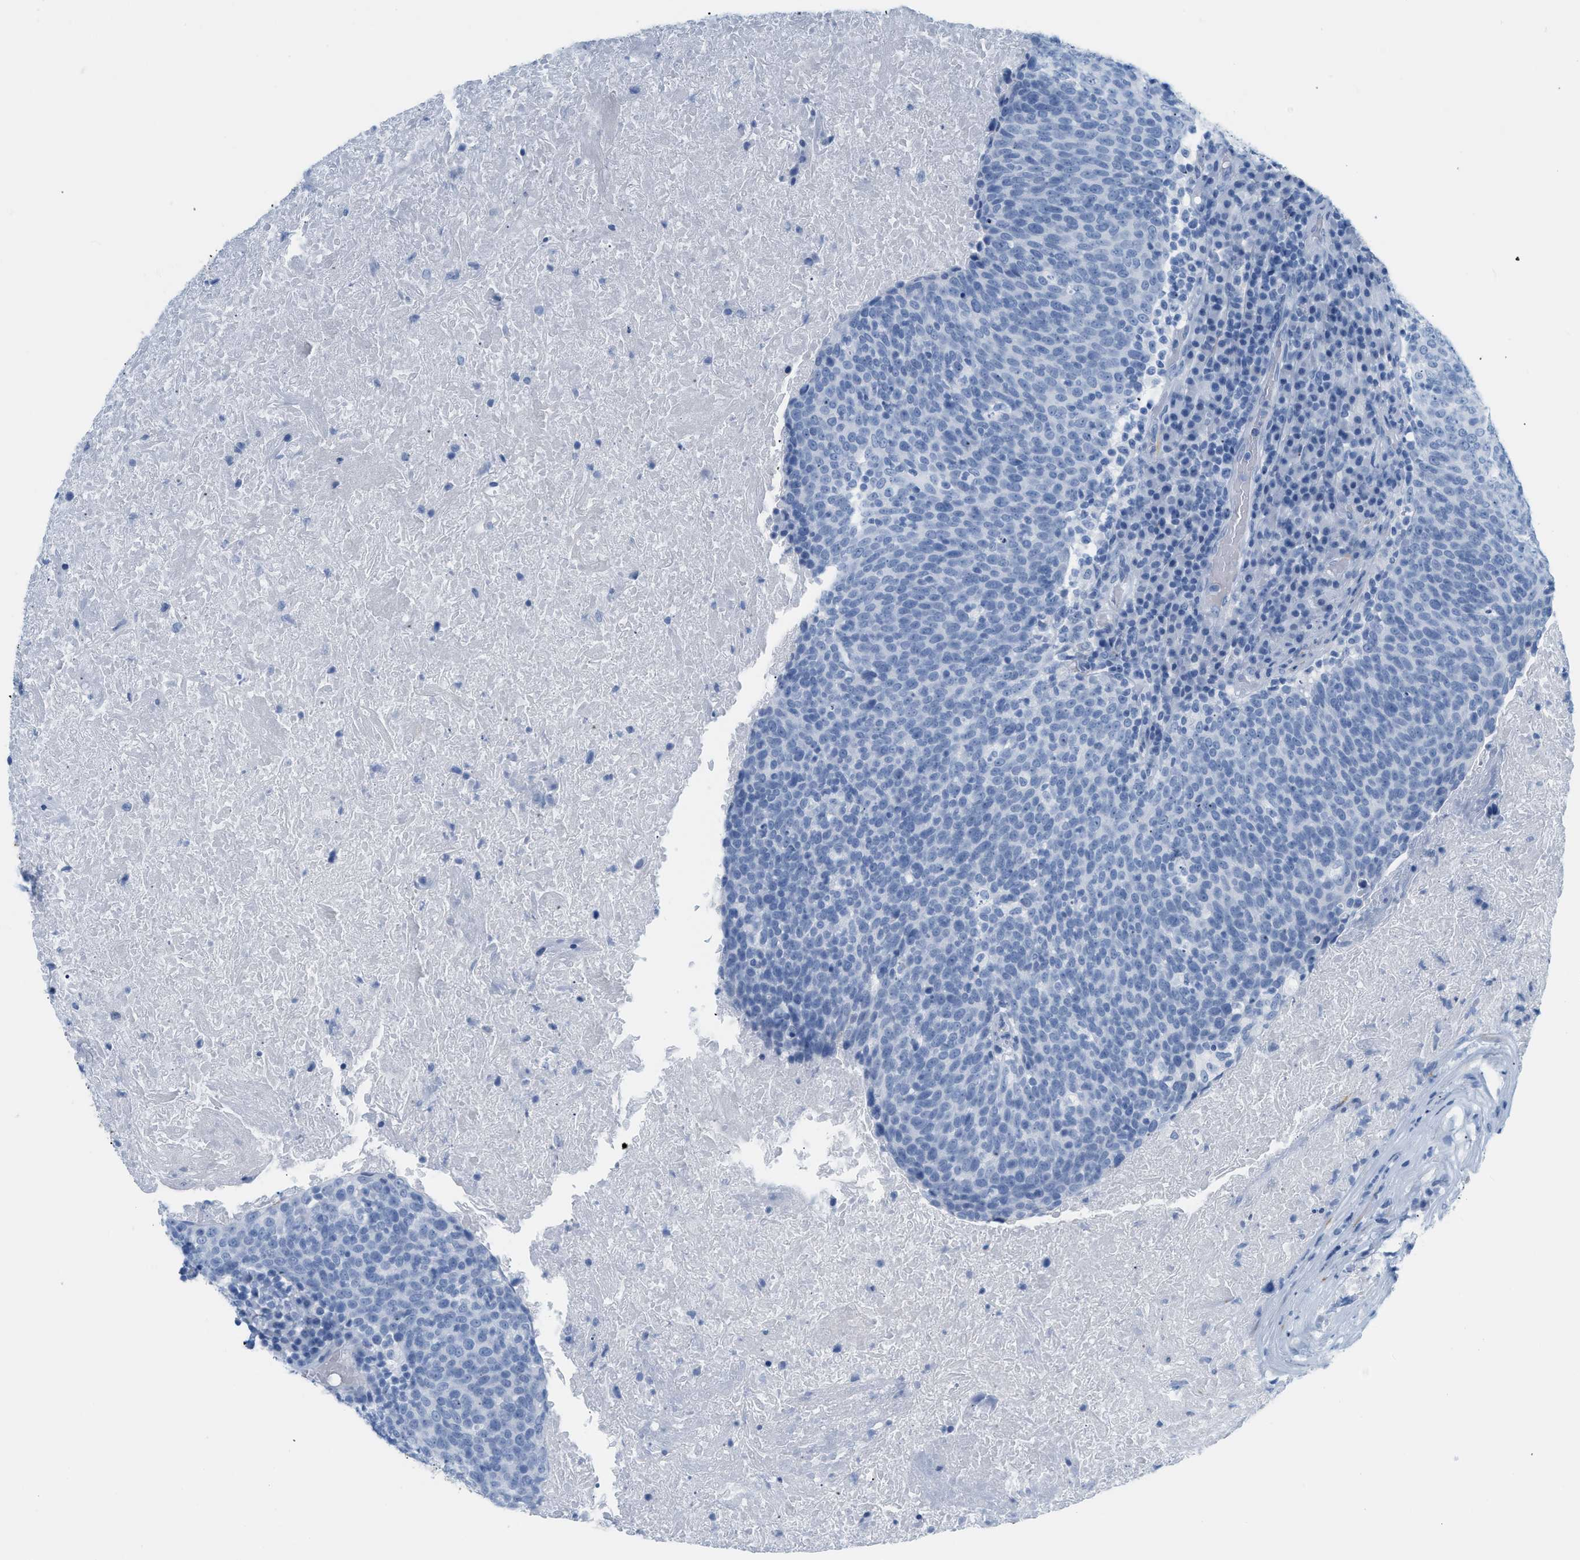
{"staining": {"intensity": "negative", "quantity": "none", "location": "none"}, "tissue": "head and neck cancer", "cell_type": "Tumor cells", "image_type": "cancer", "snomed": [{"axis": "morphology", "description": "Squamous cell carcinoma, NOS"}, {"axis": "morphology", "description": "Squamous cell carcinoma, metastatic, NOS"}, {"axis": "topography", "description": "Lymph node"}, {"axis": "topography", "description": "Head-Neck"}], "caption": "Immunohistochemistry (IHC) histopathology image of human head and neck metastatic squamous cell carcinoma stained for a protein (brown), which demonstrates no positivity in tumor cells.", "gene": "DES", "patient": {"sex": "male", "age": 62}}